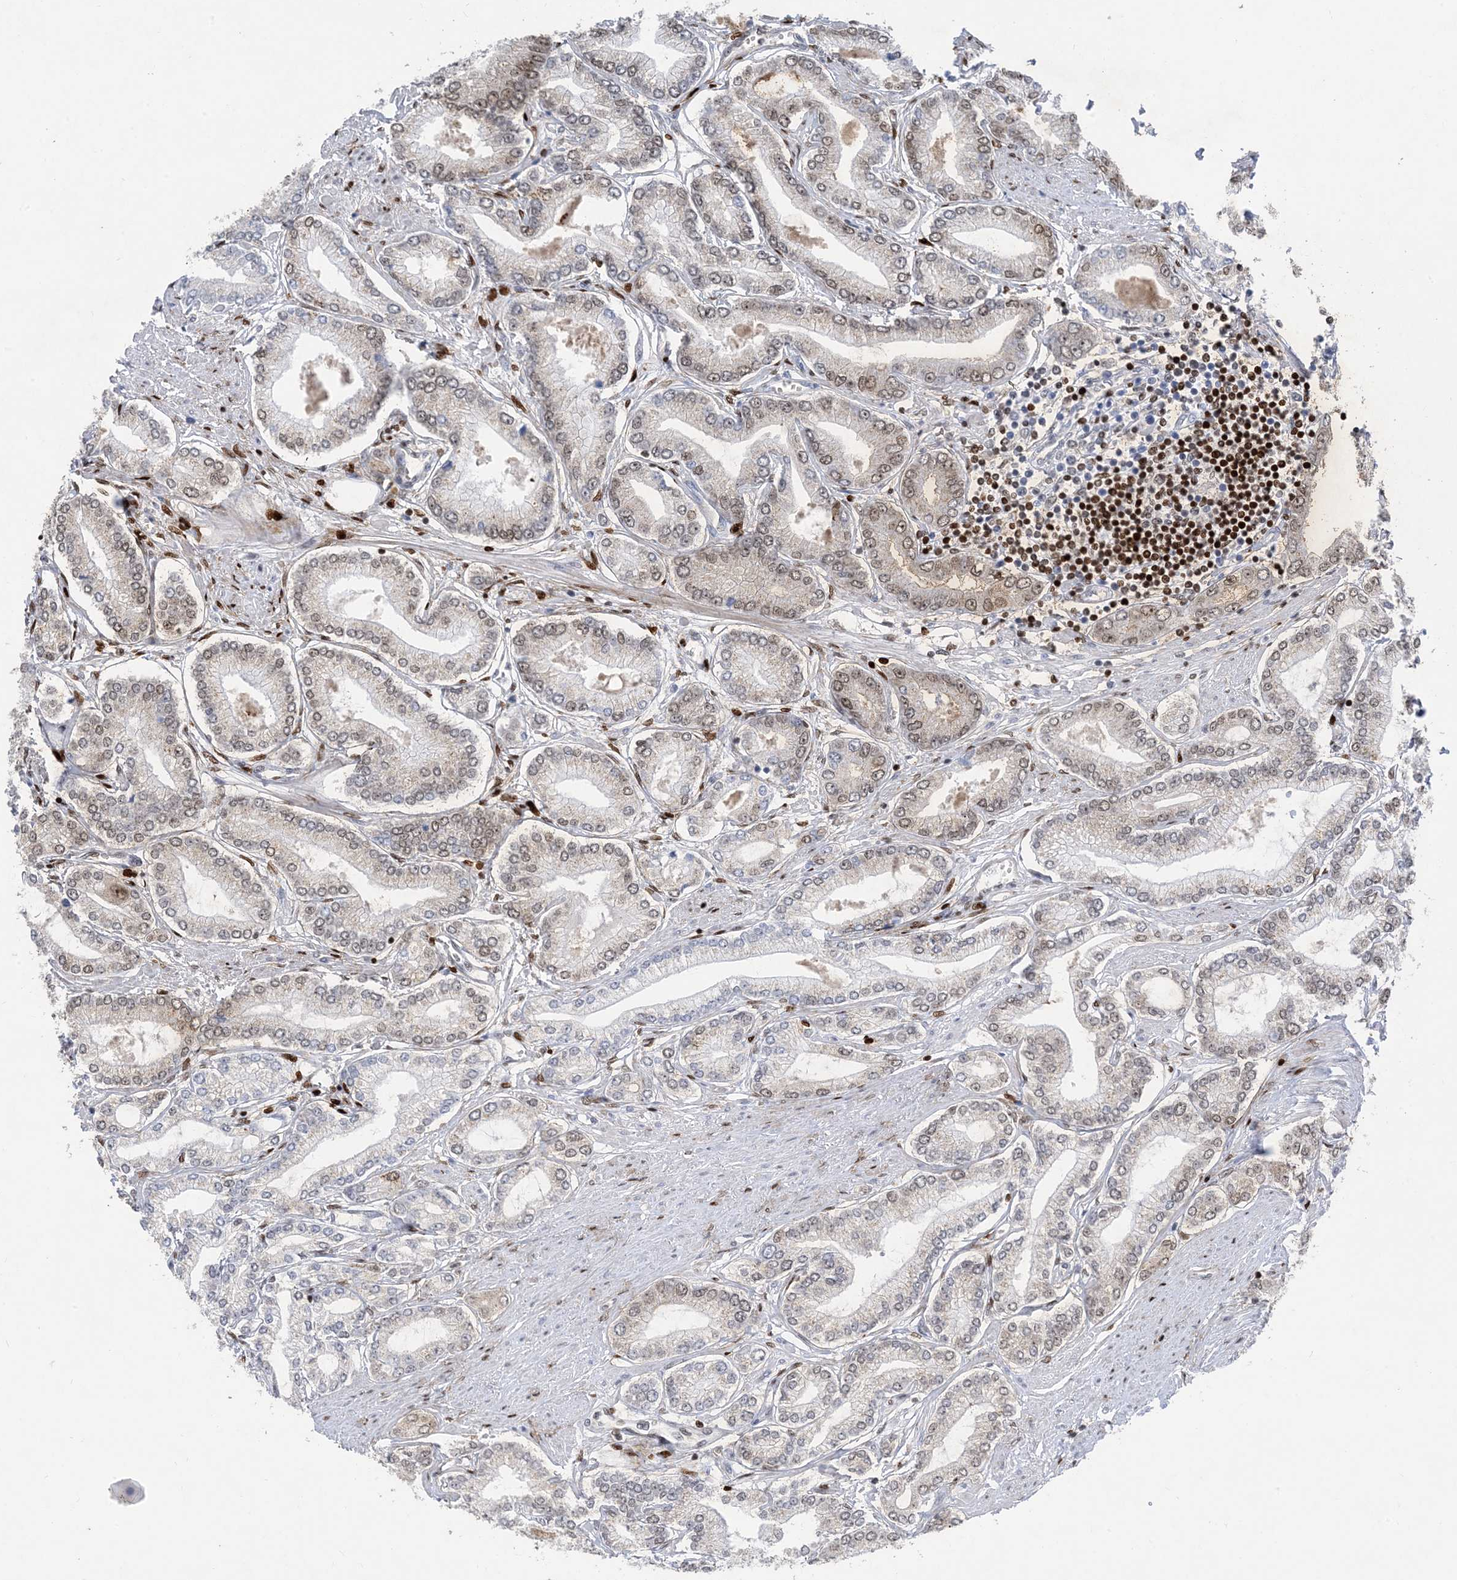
{"staining": {"intensity": "weak", "quantity": "25%-75%", "location": "nuclear"}, "tissue": "prostate cancer", "cell_type": "Tumor cells", "image_type": "cancer", "snomed": [{"axis": "morphology", "description": "Adenocarcinoma, Low grade"}, {"axis": "topography", "description": "Prostate"}], "caption": "This micrograph displays prostate cancer (low-grade adenocarcinoma) stained with immunohistochemistry (IHC) to label a protein in brown. The nuclear of tumor cells show weak positivity for the protein. Nuclei are counter-stained blue.", "gene": "SLC25A53", "patient": {"sex": "male", "age": 63}}